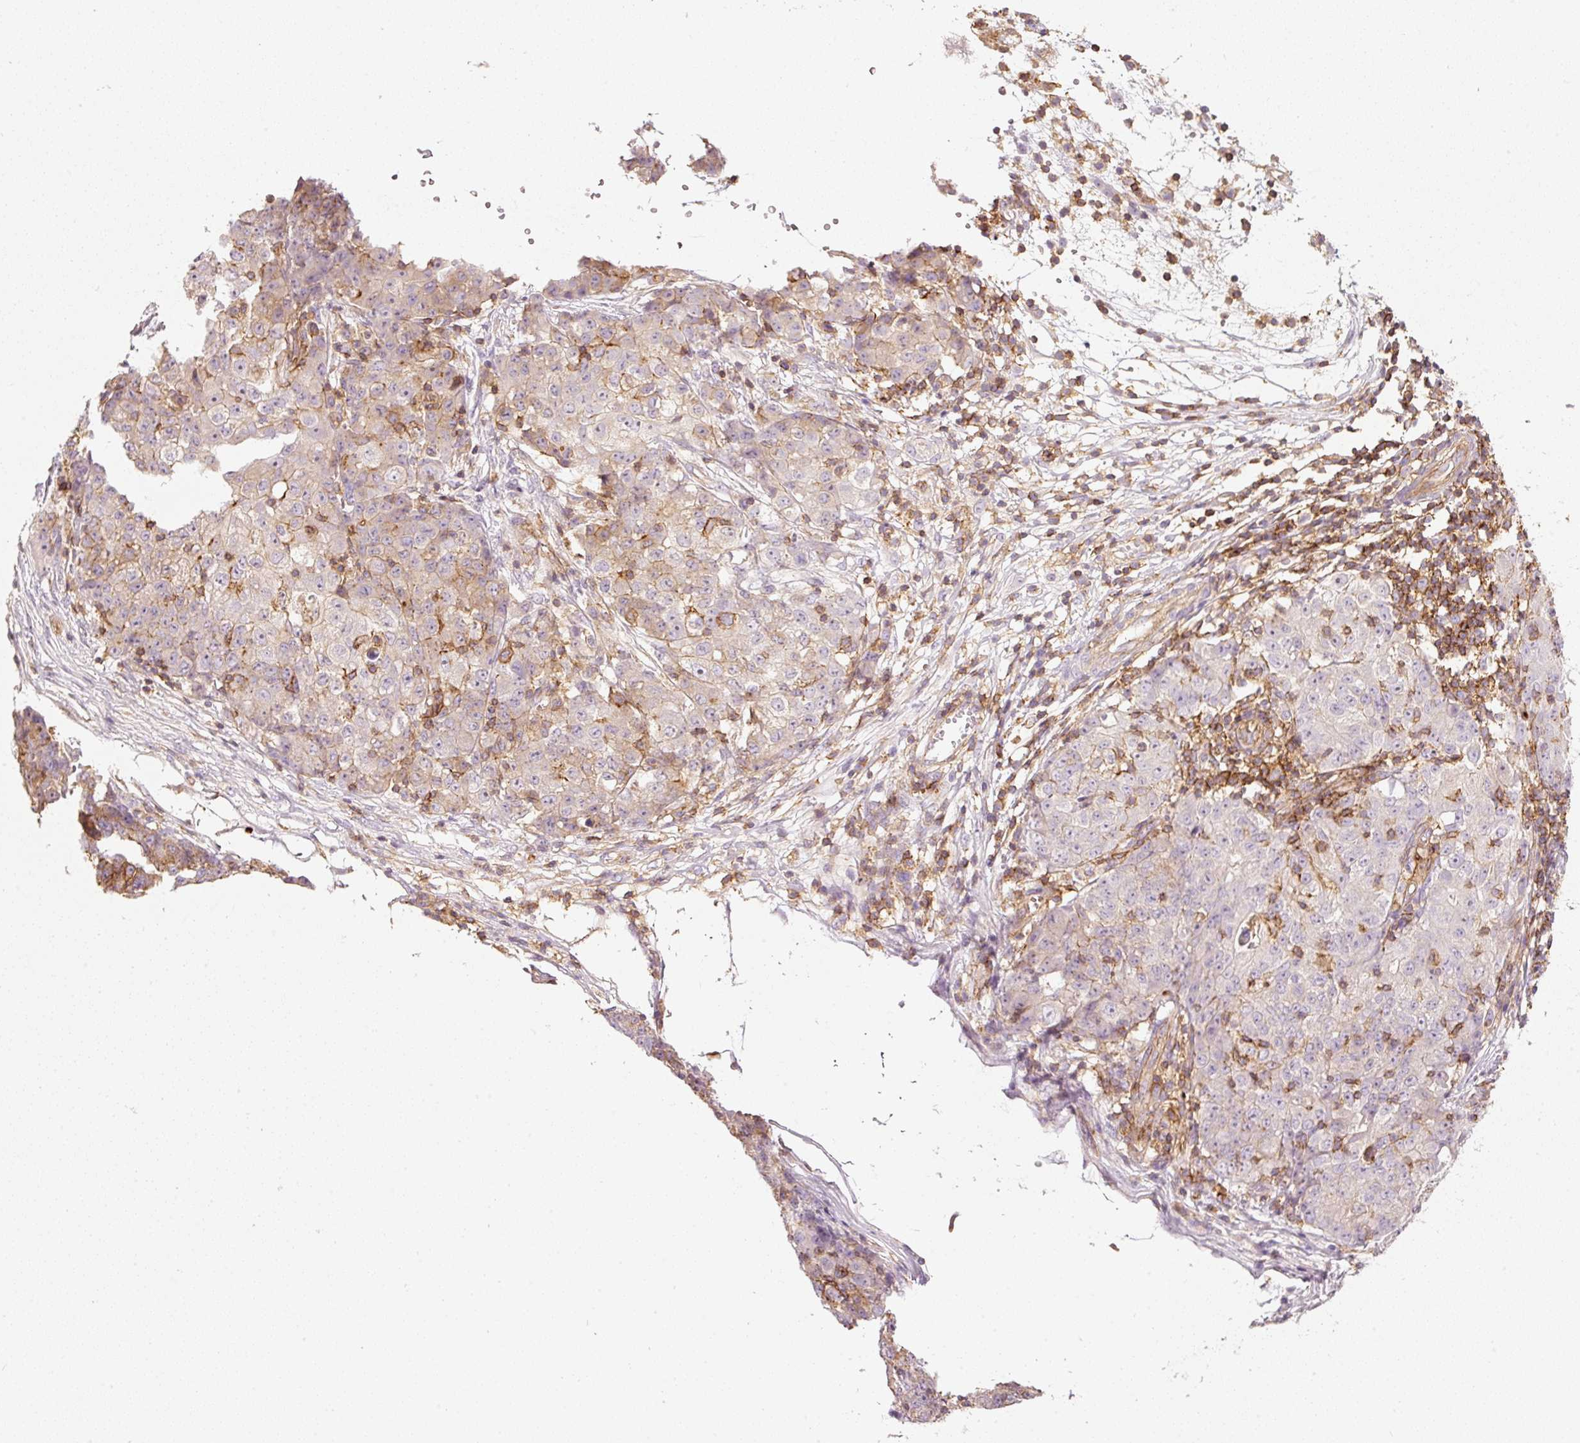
{"staining": {"intensity": "weak", "quantity": "<25%", "location": "cytoplasmic/membranous"}, "tissue": "ovarian cancer", "cell_type": "Tumor cells", "image_type": "cancer", "snomed": [{"axis": "morphology", "description": "Carcinoma, endometroid"}, {"axis": "topography", "description": "Ovary"}], "caption": "Immunohistochemical staining of human ovarian endometroid carcinoma exhibits no significant staining in tumor cells.", "gene": "SIPA1", "patient": {"sex": "female", "age": 42}}